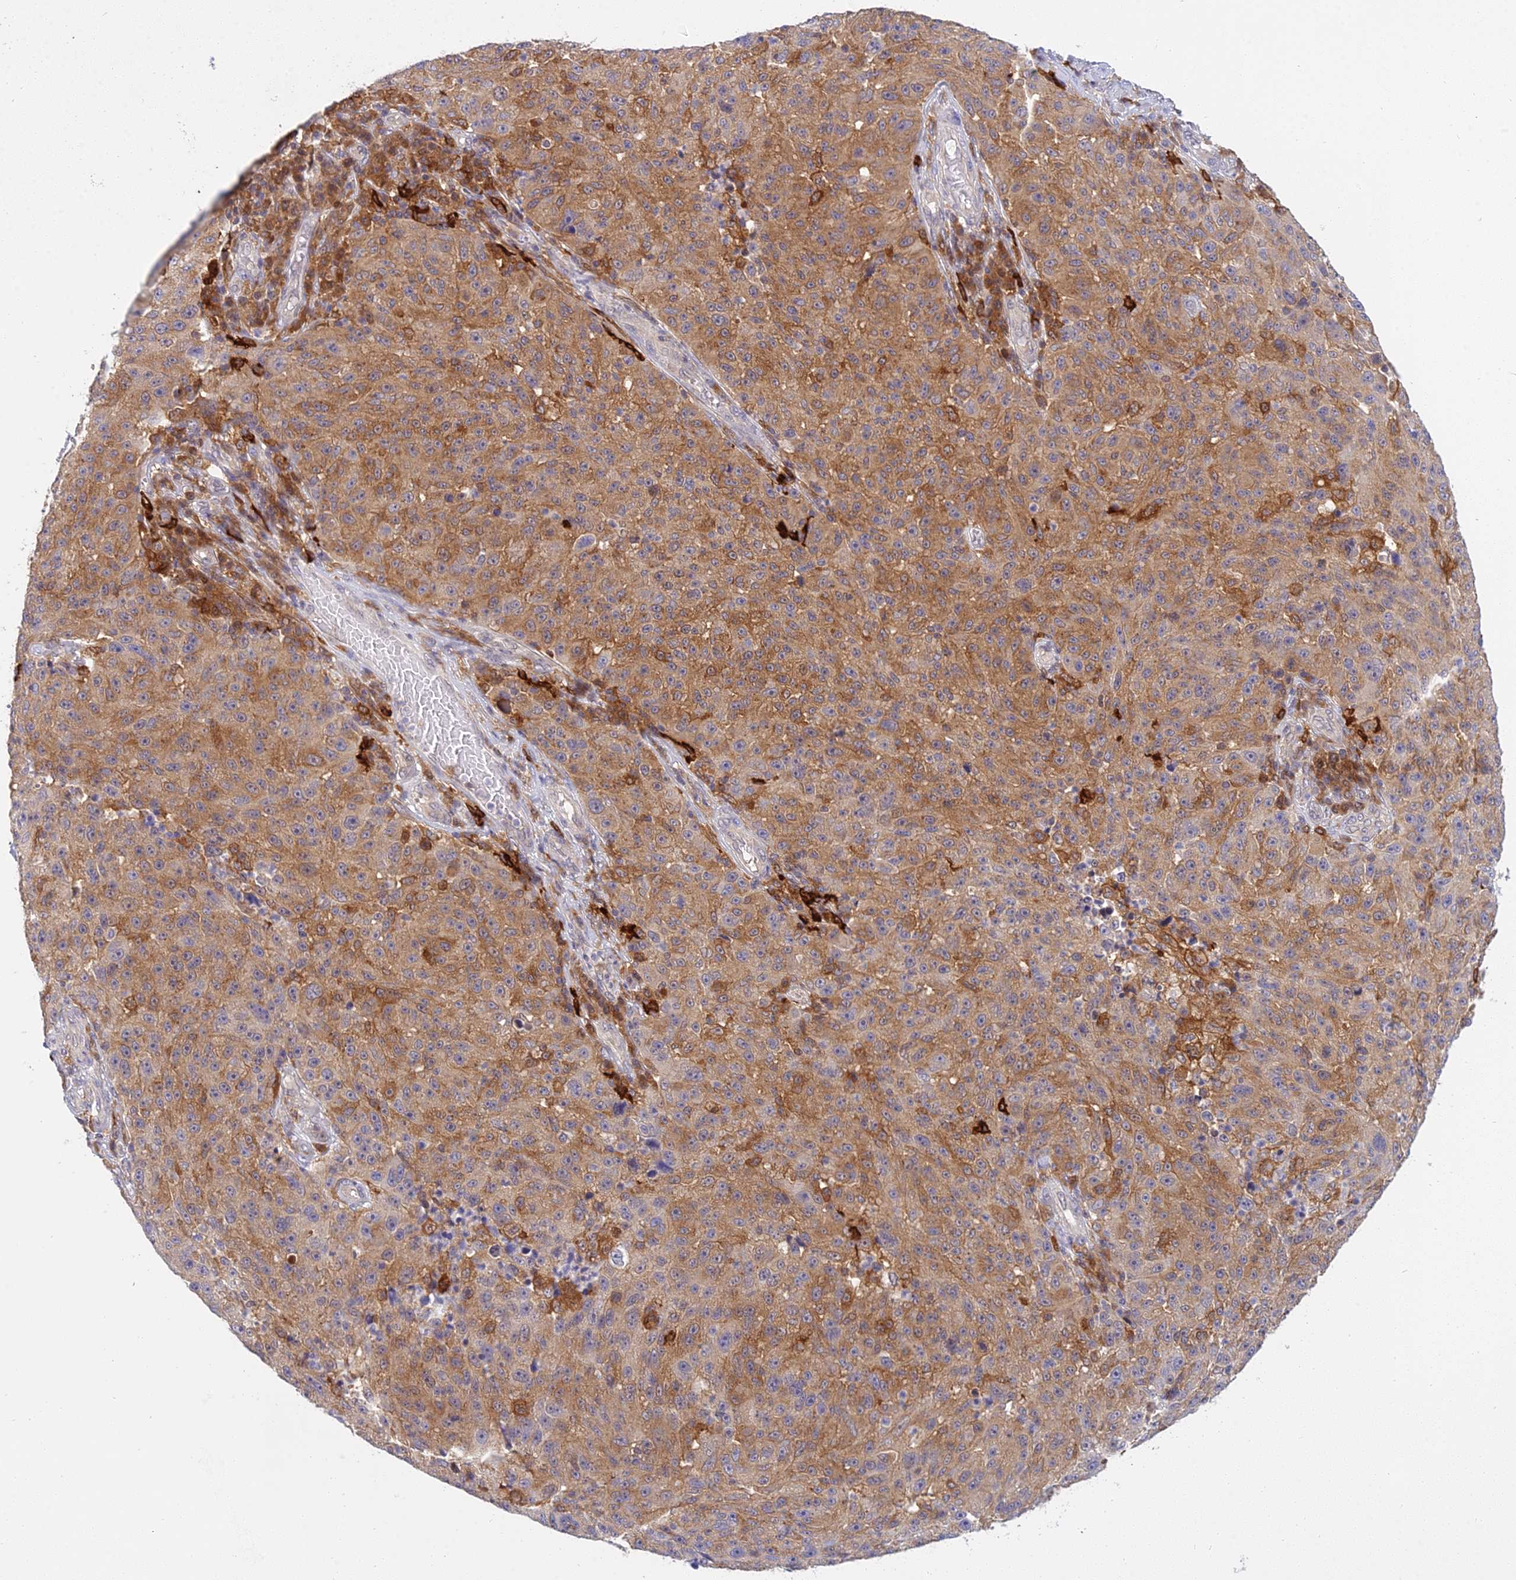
{"staining": {"intensity": "moderate", "quantity": ">75%", "location": "cytoplasmic/membranous"}, "tissue": "melanoma", "cell_type": "Tumor cells", "image_type": "cancer", "snomed": [{"axis": "morphology", "description": "Malignant melanoma, NOS"}, {"axis": "topography", "description": "Skin"}], "caption": "Protein staining of malignant melanoma tissue shows moderate cytoplasmic/membranous positivity in about >75% of tumor cells.", "gene": "UBE2G1", "patient": {"sex": "male", "age": 53}}